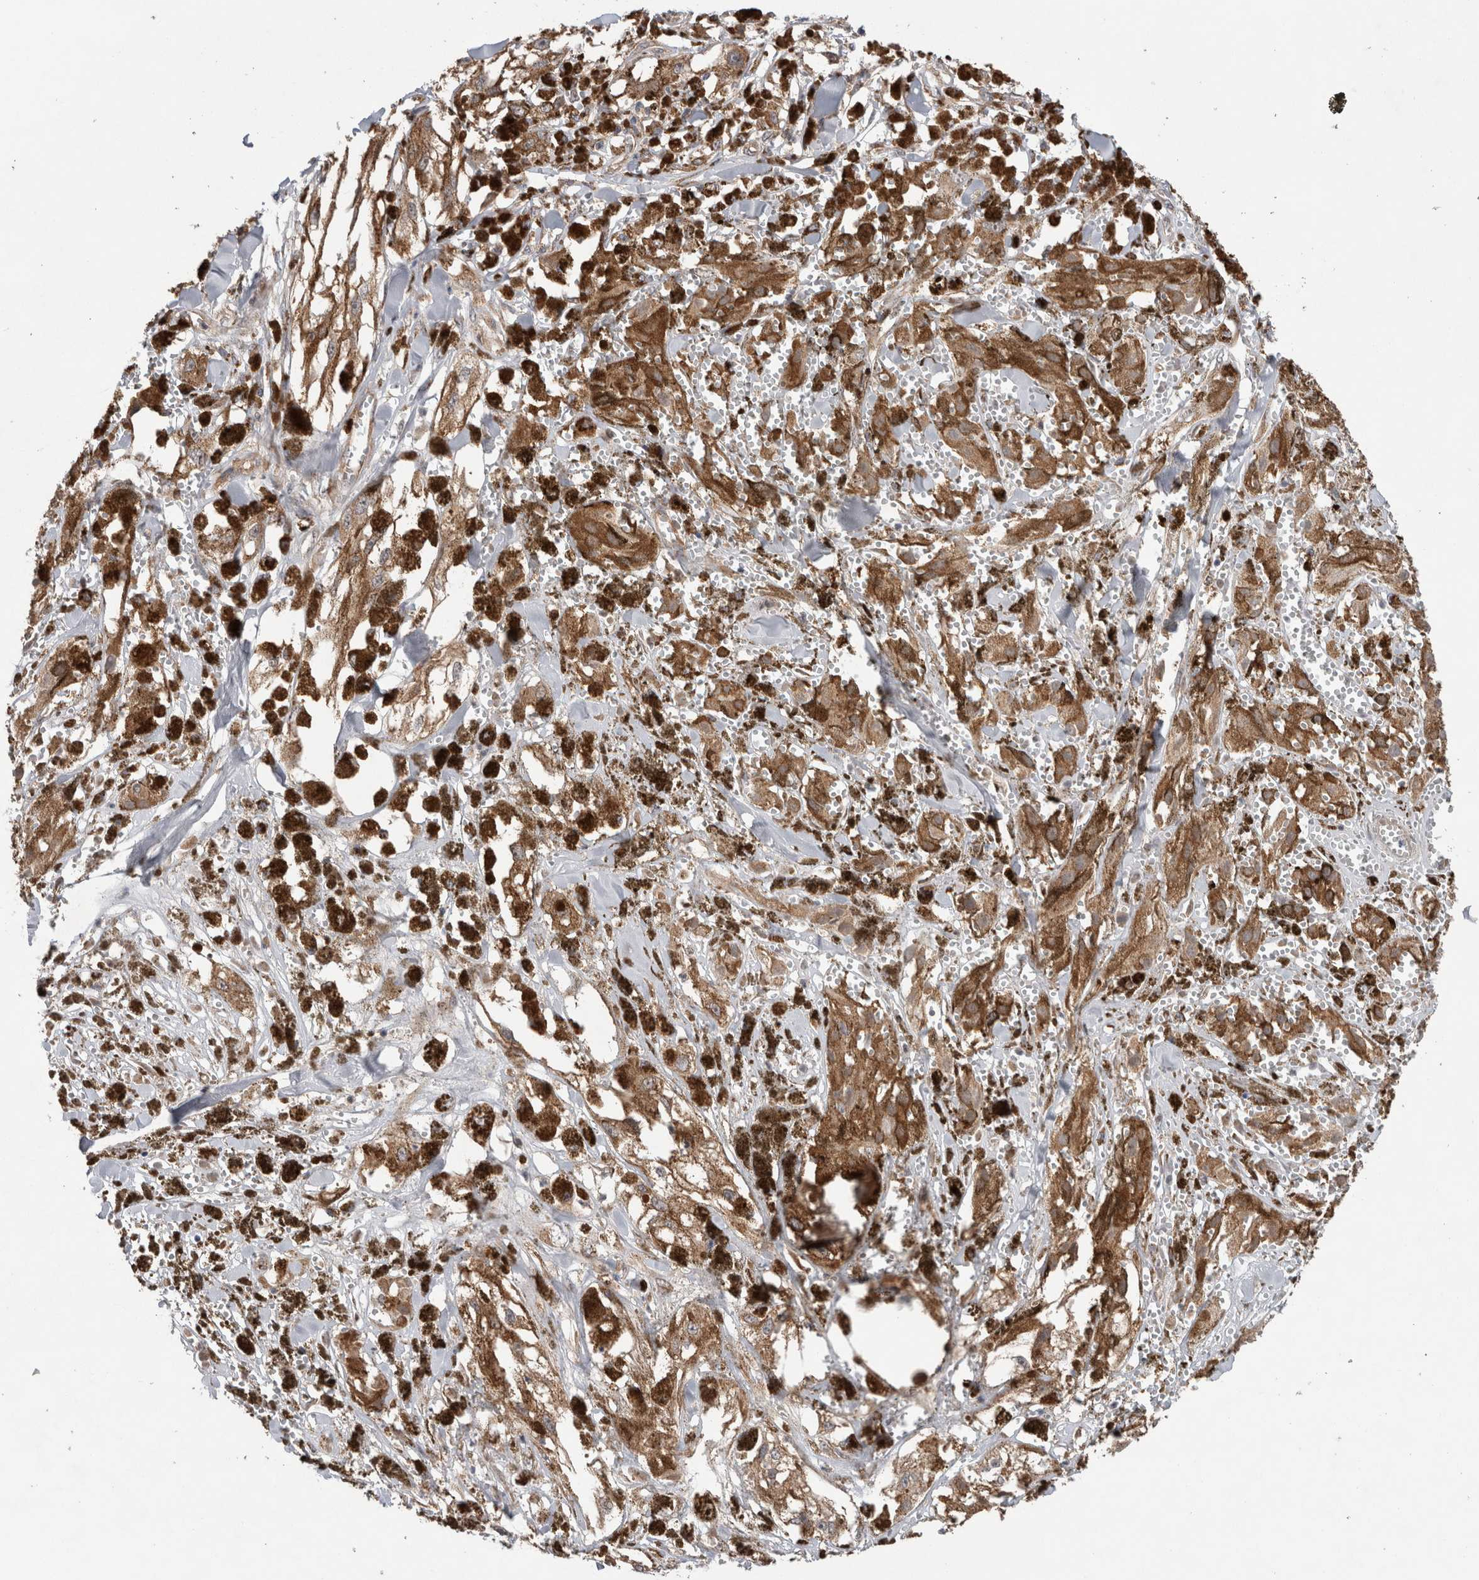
{"staining": {"intensity": "moderate", "quantity": ">75%", "location": "cytoplasmic/membranous"}, "tissue": "melanoma", "cell_type": "Tumor cells", "image_type": "cancer", "snomed": [{"axis": "morphology", "description": "Malignant melanoma, NOS"}, {"axis": "topography", "description": "Skin"}], "caption": "Immunohistochemical staining of malignant melanoma shows moderate cytoplasmic/membranous protein positivity in approximately >75% of tumor cells. (brown staining indicates protein expression, while blue staining denotes nuclei).", "gene": "TRIM5", "patient": {"sex": "male", "age": 88}}